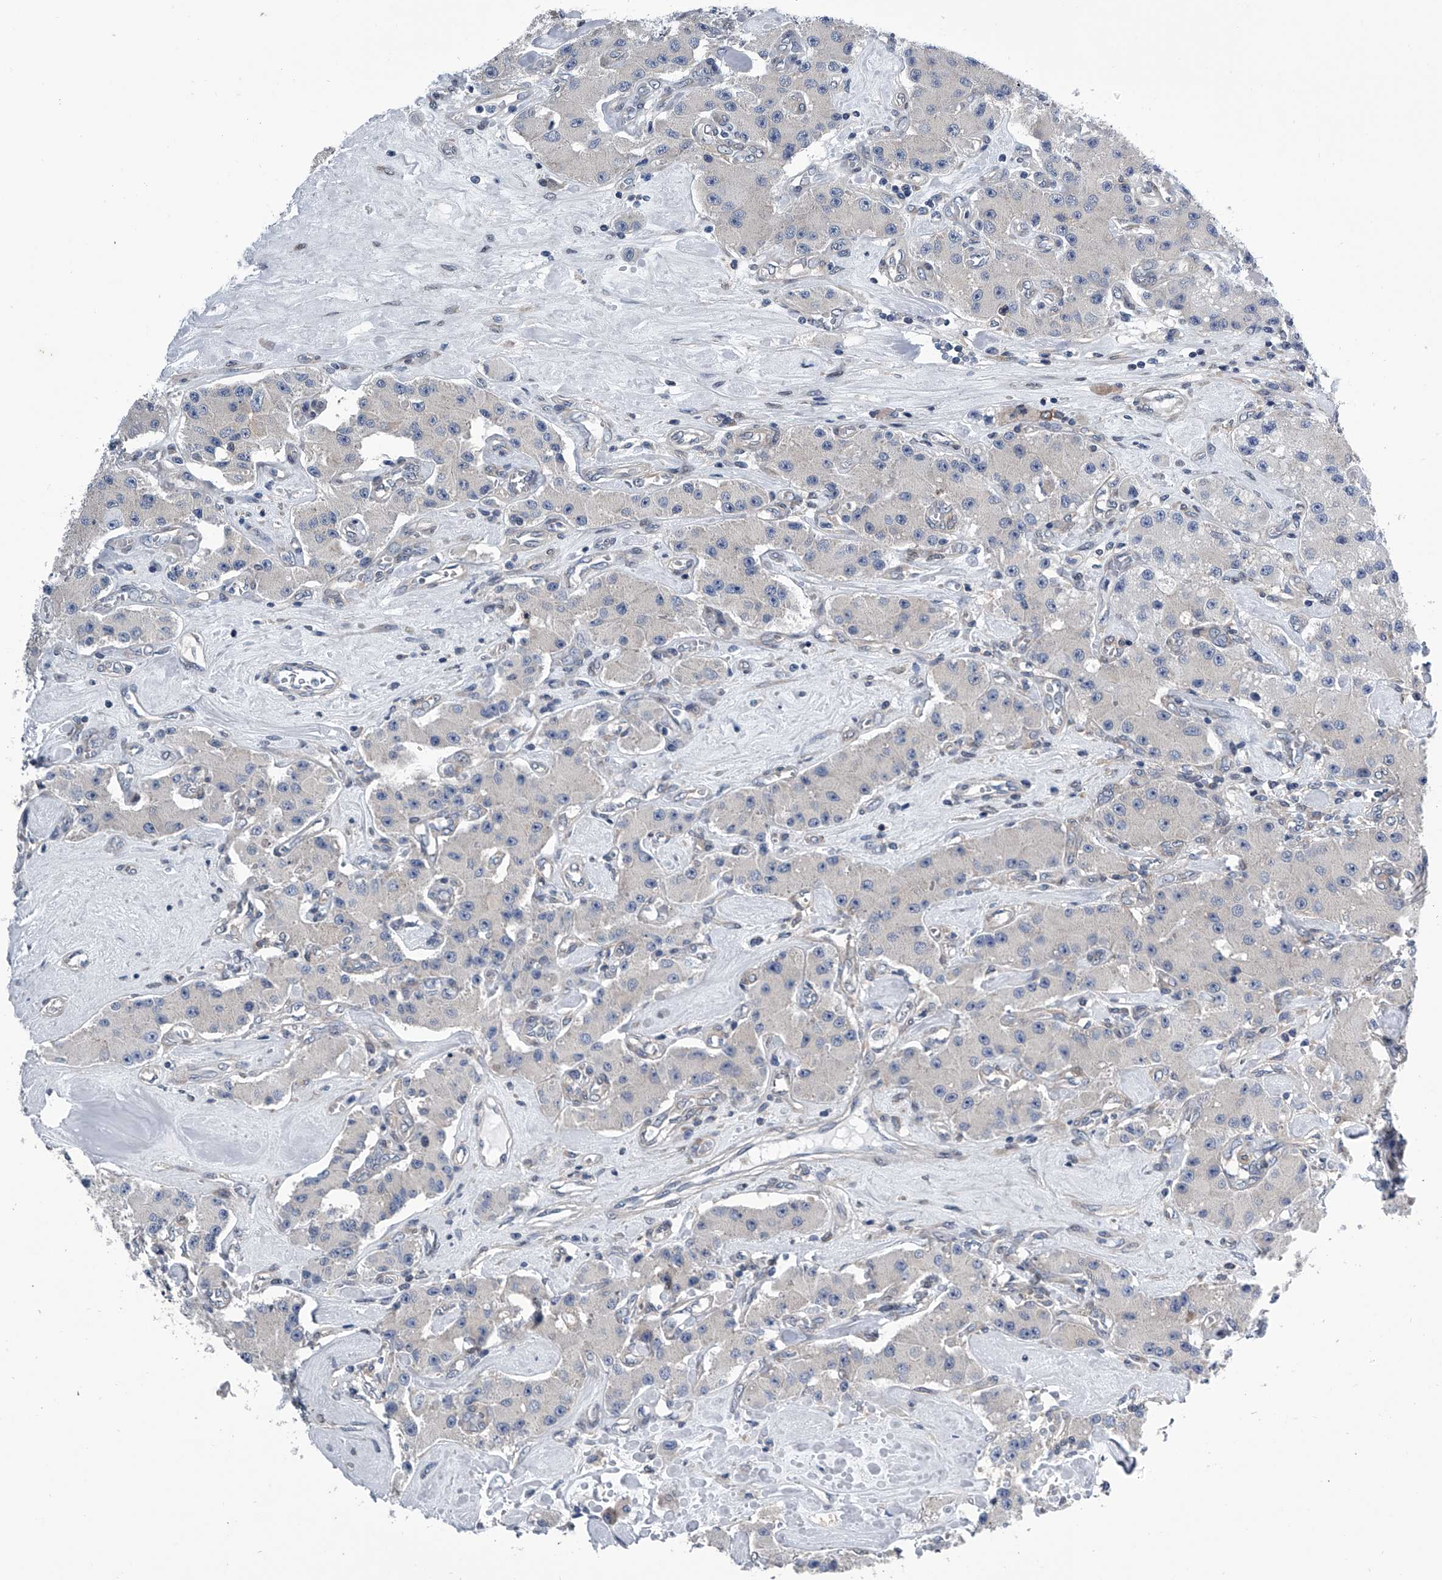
{"staining": {"intensity": "negative", "quantity": "none", "location": "none"}, "tissue": "carcinoid", "cell_type": "Tumor cells", "image_type": "cancer", "snomed": [{"axis": "morphology", "description": "Carcinoid, malignant, NOS"}, {"axis": "topography", "description": "Pancreas"}], "caption": "High power microscopy micrograph of an immunohistochemistry (IHC) micrograph of carcinoid, revealing no significant positivity in tumor cells.", "gene": "PPP2R5D", "patient": {"sex": "male", "age": 41}}